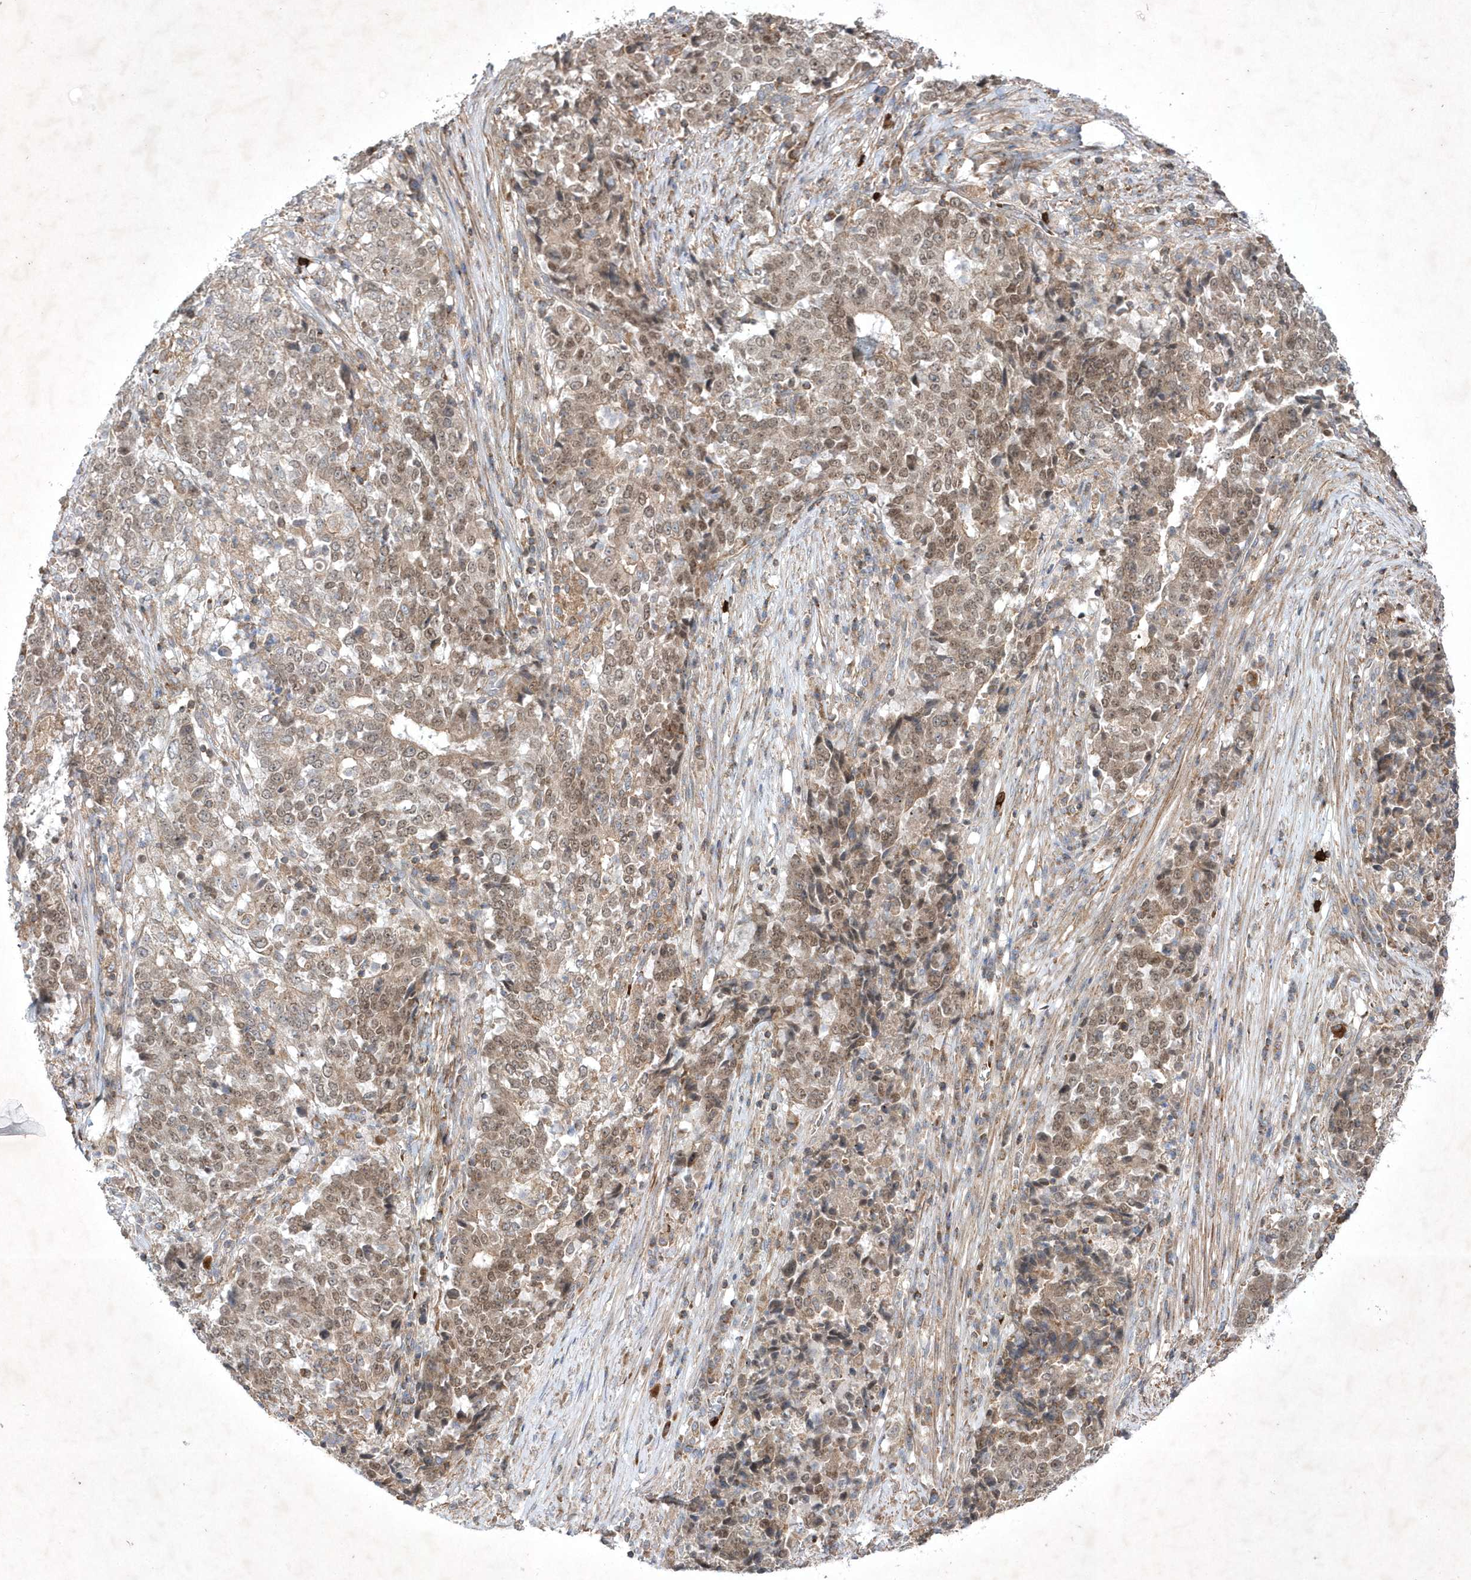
{"staining": {"intensity": "moderate", "quantity": ">75%", "location": "cytoplasmic/membranous,nuclear"}, "tissue": "stomach cancer", "cell_type": "Tumor cells", "image_type": "cancer", "snomed": [{"axis": "morphology", "description": "Adenocarcinoma, NOS"}, {"axis": "topography", "description": "Stomach"}], "caption": "IHC of human stomach cancer shows medium levels of moderate cytoplasmic/membranous and nuclear positivity in about >75% of tumor cells. (Stains: DAB (3,3'-diaminobenzidine) in brown, nuclei in blue, Microscopy: brightfield microscopy at high magnification).", "gene": "OPA1", "patient": {"sex": "male", "age": 59}}